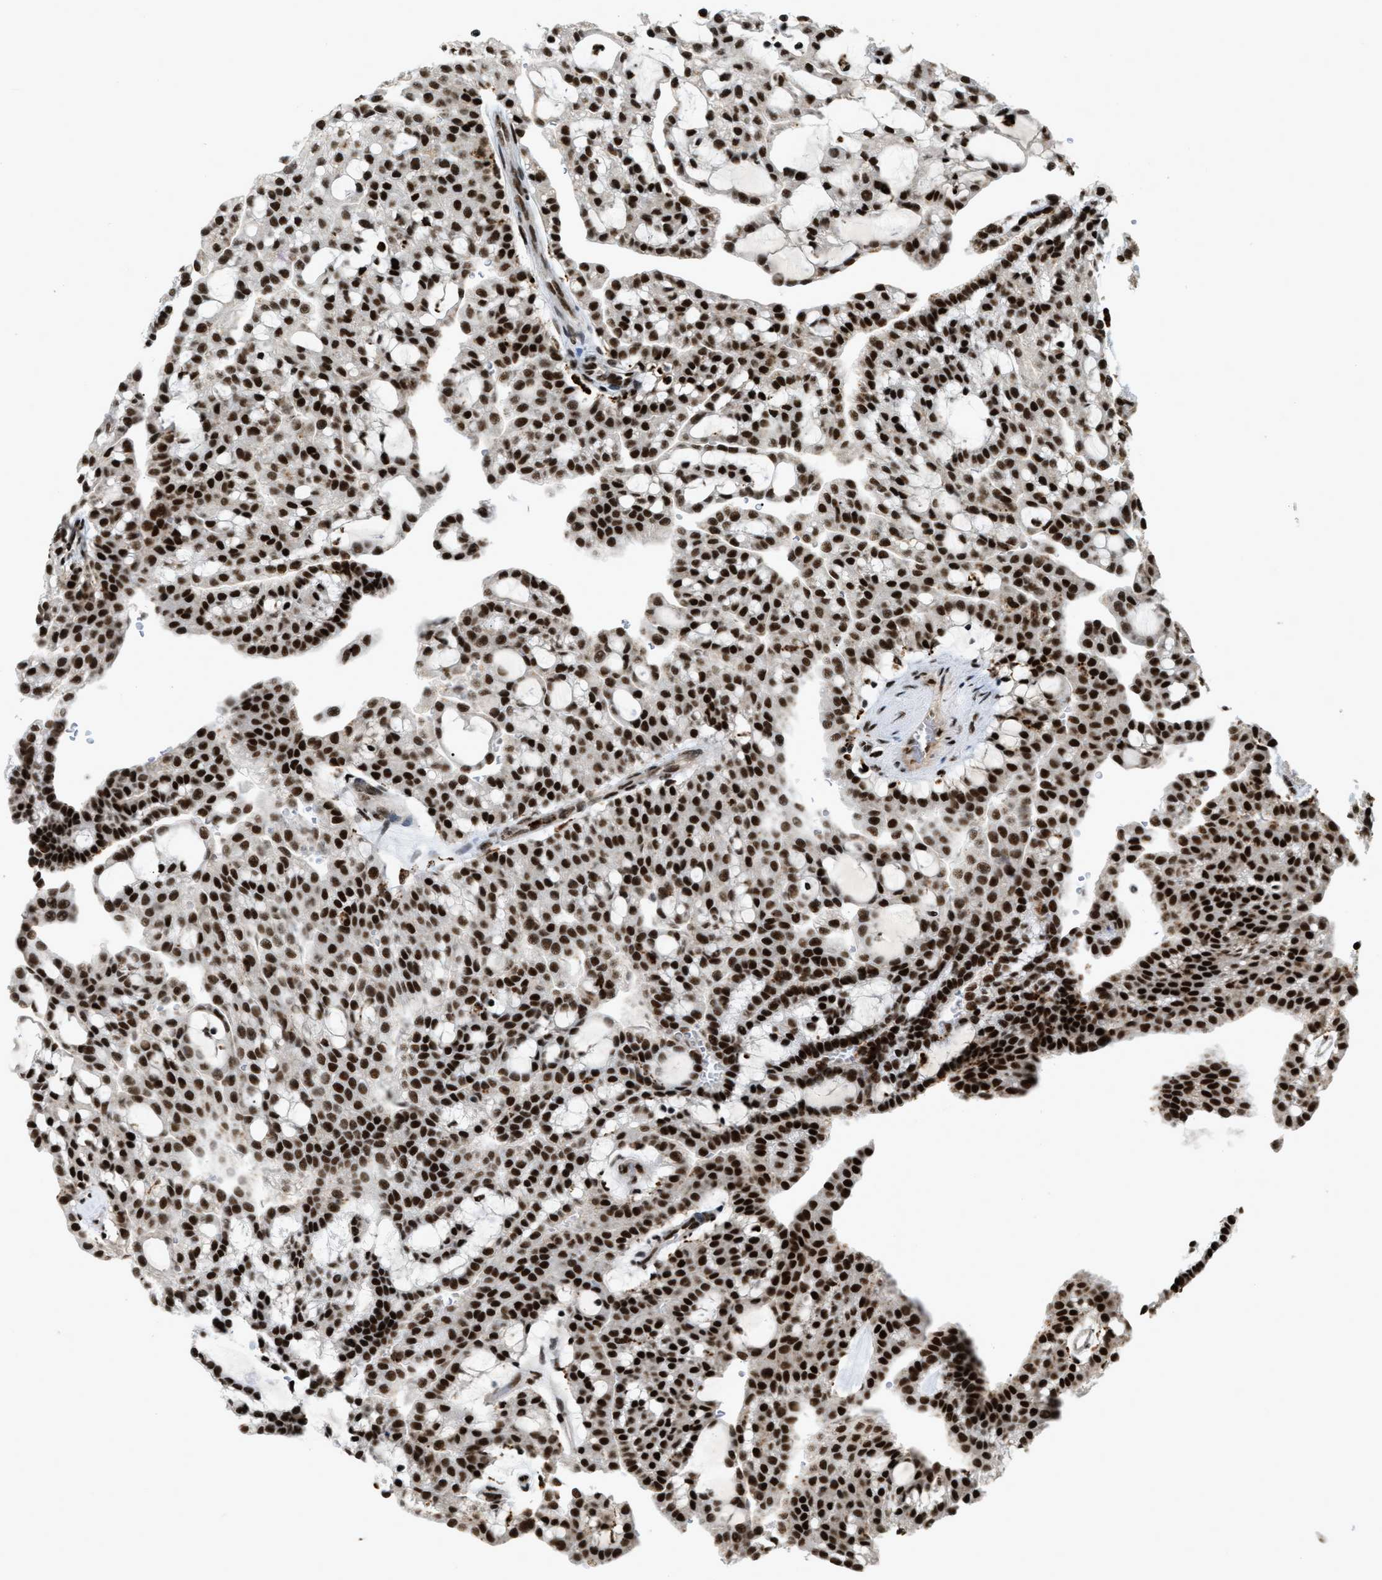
{"staining": {"intensity": "strong", "quantity": ">75%", "location": "nuclear"}, "tissue": "renal cancer", "cell_type": "Tumor cells", "image_type": "cancer", "snomed": [{"axis": "morphology", "description": "Adenocarcinoma, NOS"}, {"axis": "topography", "description": "Kidney"}], "caption": "Protein expression analysis of human renal adenocarcinoma reveals strong nuclear staining in approximately >75% of tumor cells. The protein is stained brown, and the nuclei are stained in blue (DAB IHC with brightfield microscopy, high magnification).", "gene": "NUMA1", "patient": {"sex": "male", "age": 63}}